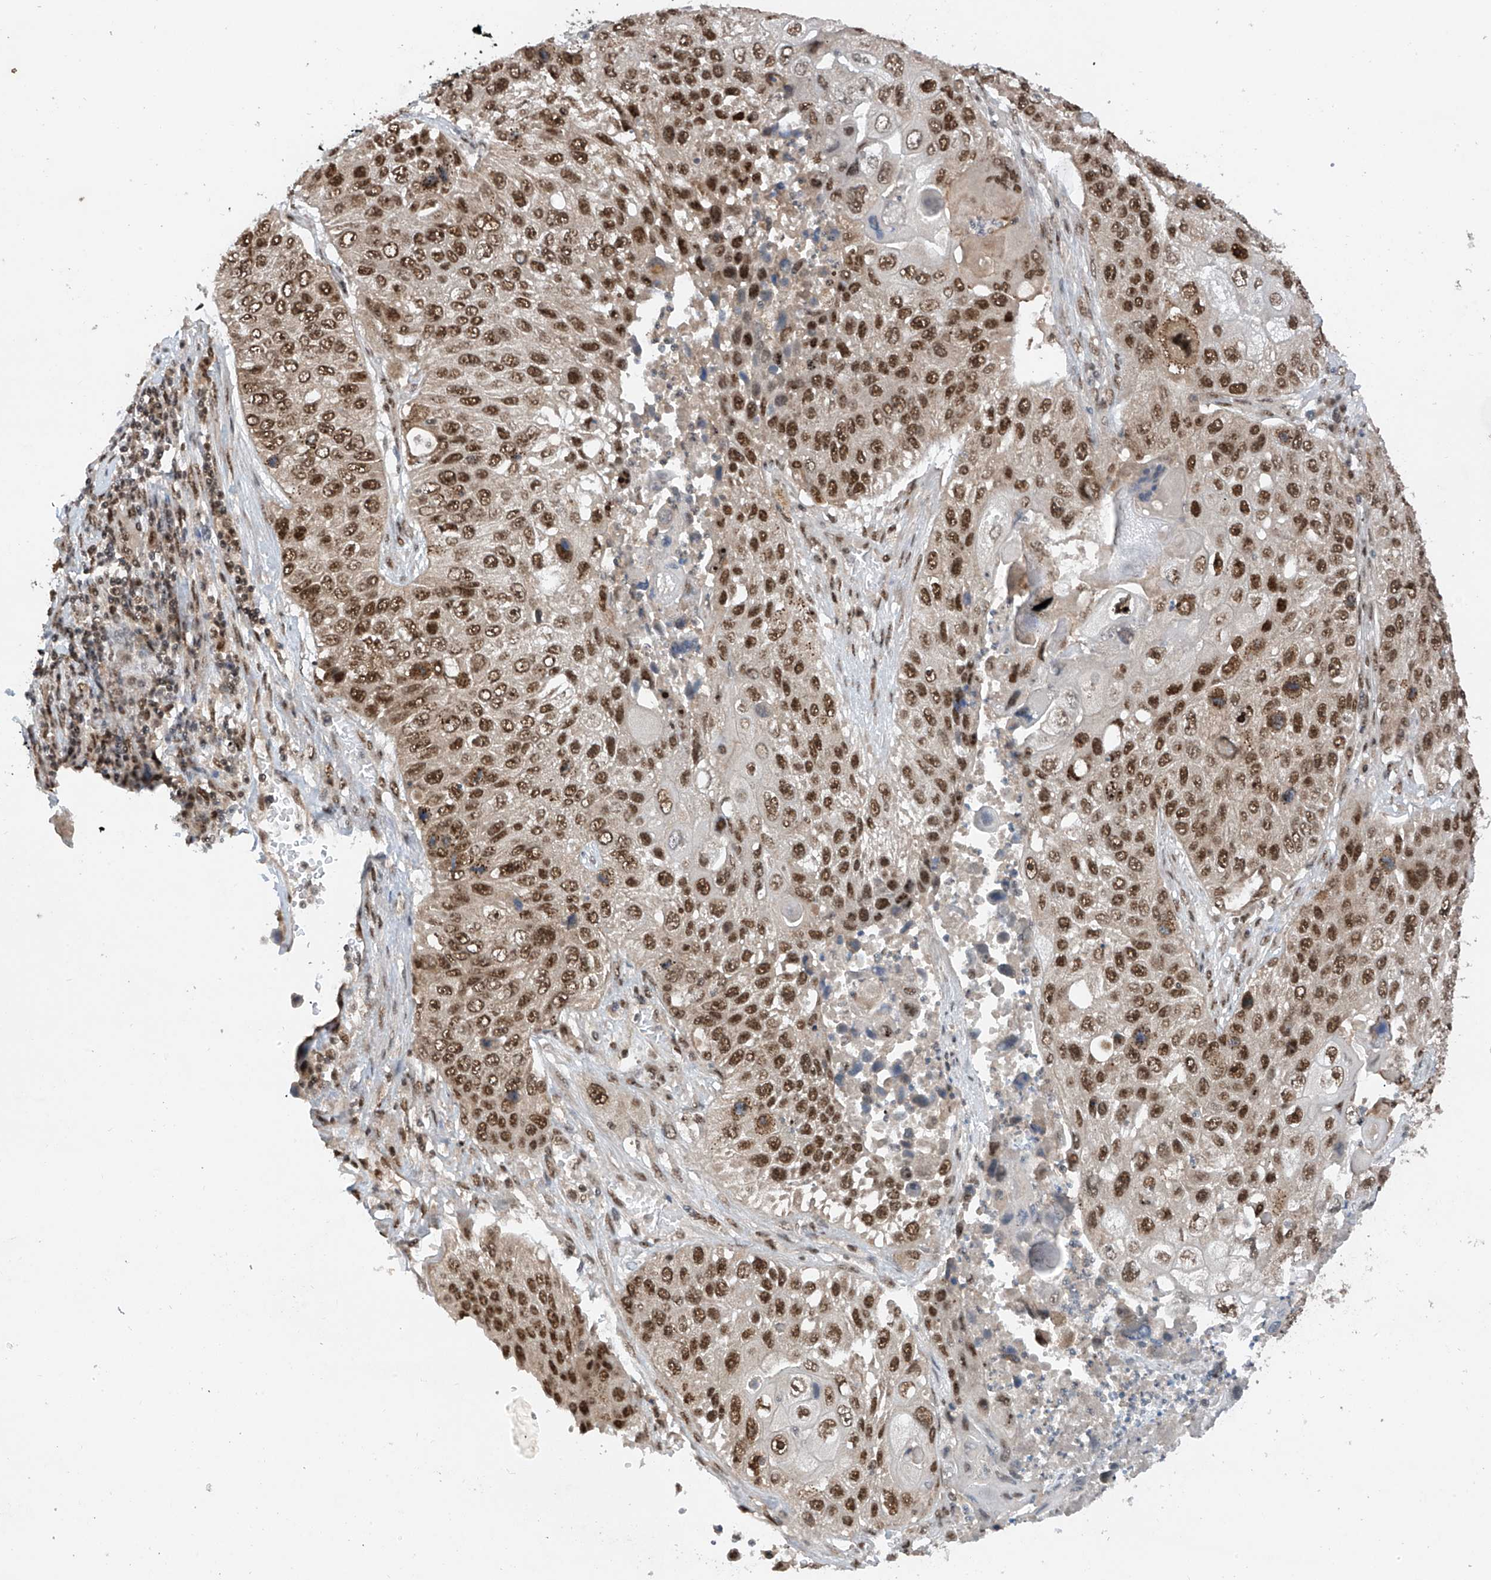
{"staining": {"intensity": "strong", "quantity": ">75%", "location": "nuclear"}, "tissue": "lung cancer", "cell_type": "Tumor cells", "image_type": "cancer", "snomed": [{"axis": "morphology", "description": "Squamous cell carcinoma, NOS"}, {"axis": "topography", "description": "Lung"}], "caption": "Immunohistochemical staining of lung squamous cell carcinoma demonstrates high levels of strong nuclear protein positivity in approximately >75% of tumor cells. (DAB IHC, brown staining for protein, blue staining for nuclei).", "gene": "RPAIN", "patient": {"sex": "male", "age": 61}}